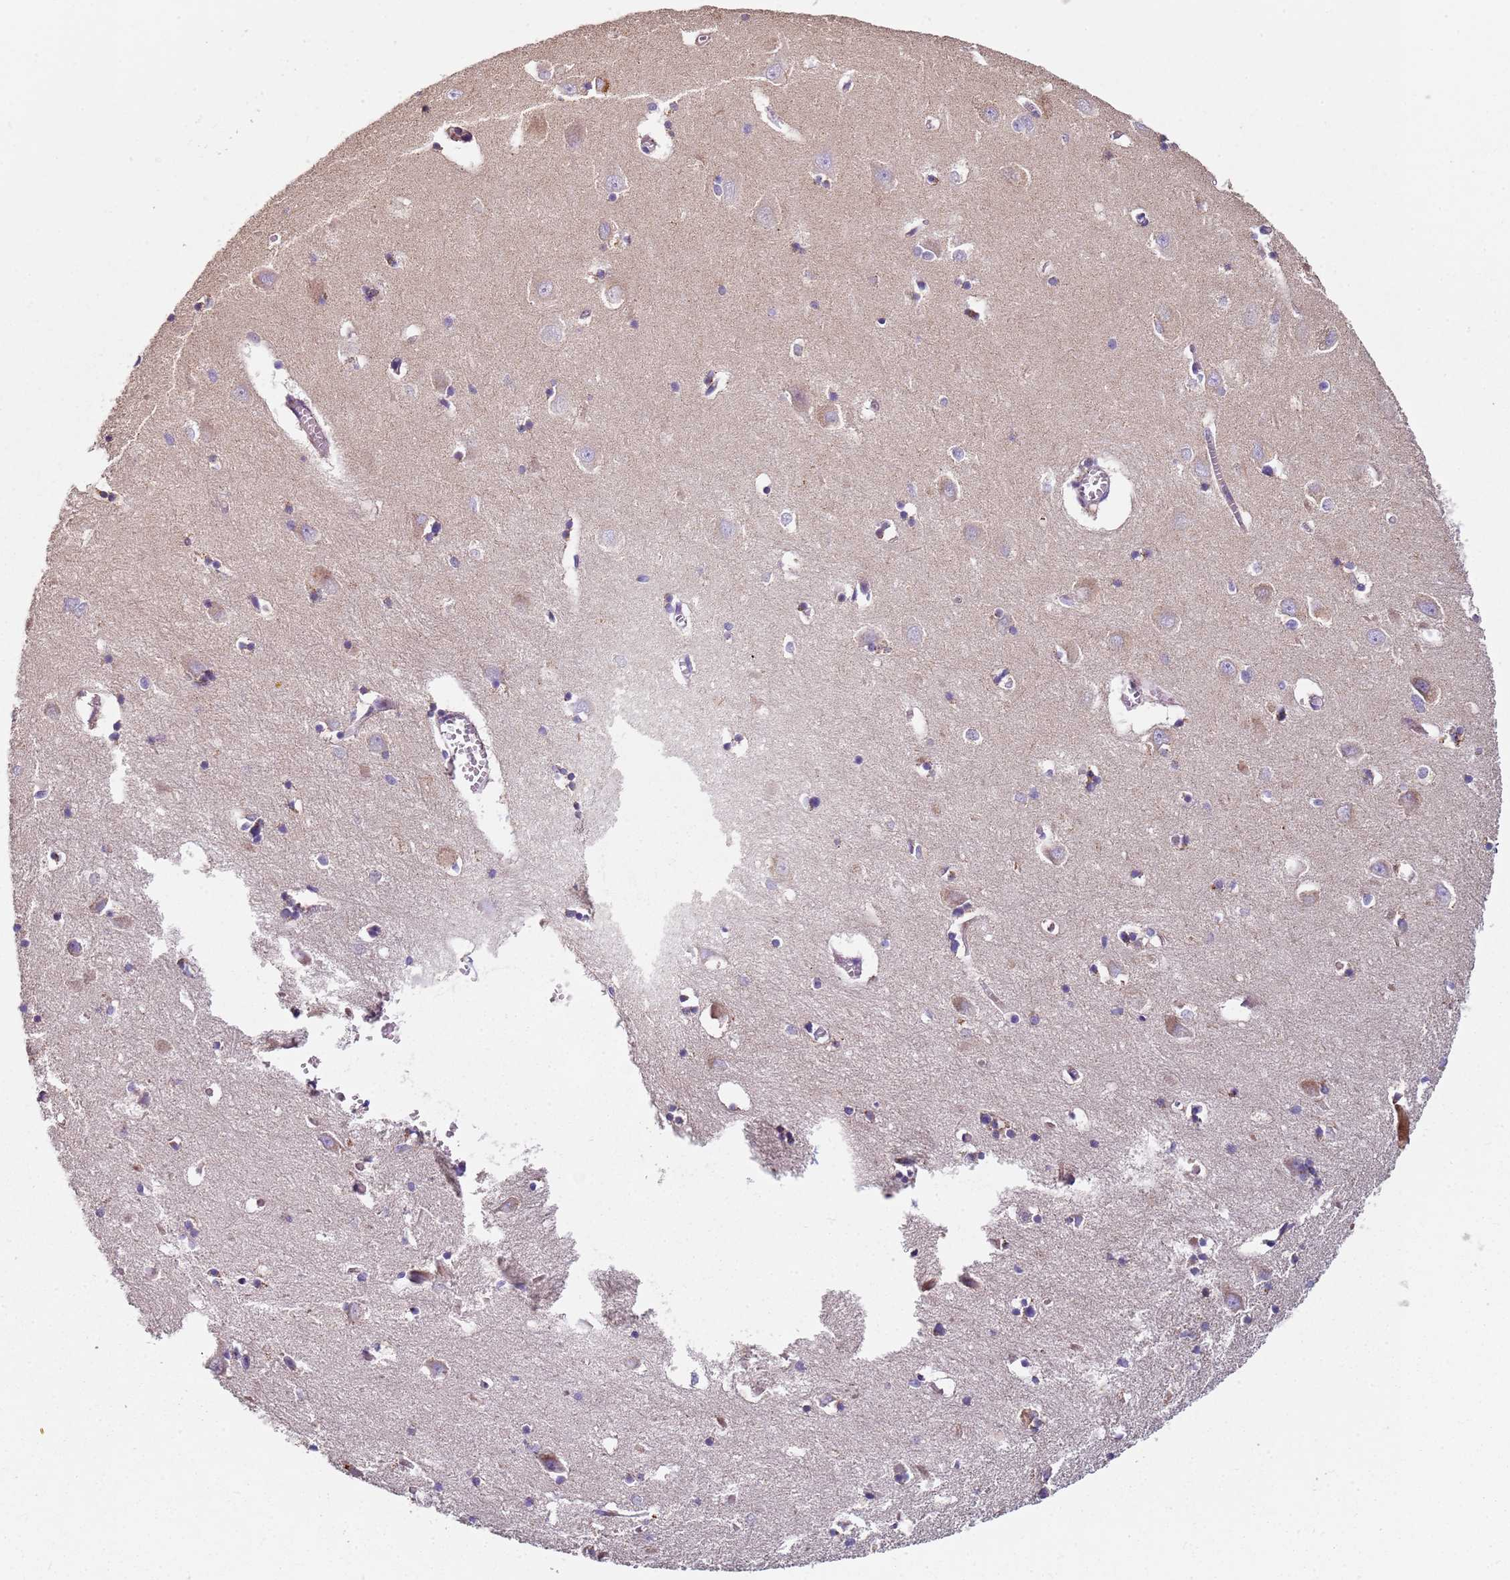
{"staining": {"intensity": "negative", "quantity": "none", "location": "none"}, "tissue": "hippocampus", "cell_type": "Glial cells", "image_type": "normal", "snomed": [{"axis": "morphology", "description": "Normal tissue, NOS"}, {"axis": "topography", "description": "Hippocampus"}], "caption": "Image shows no significant protein positivity in glial cells of unremarkable hippocampus.", "gene": "ALS2", "patient": {"sex": "male", "age": 70}}